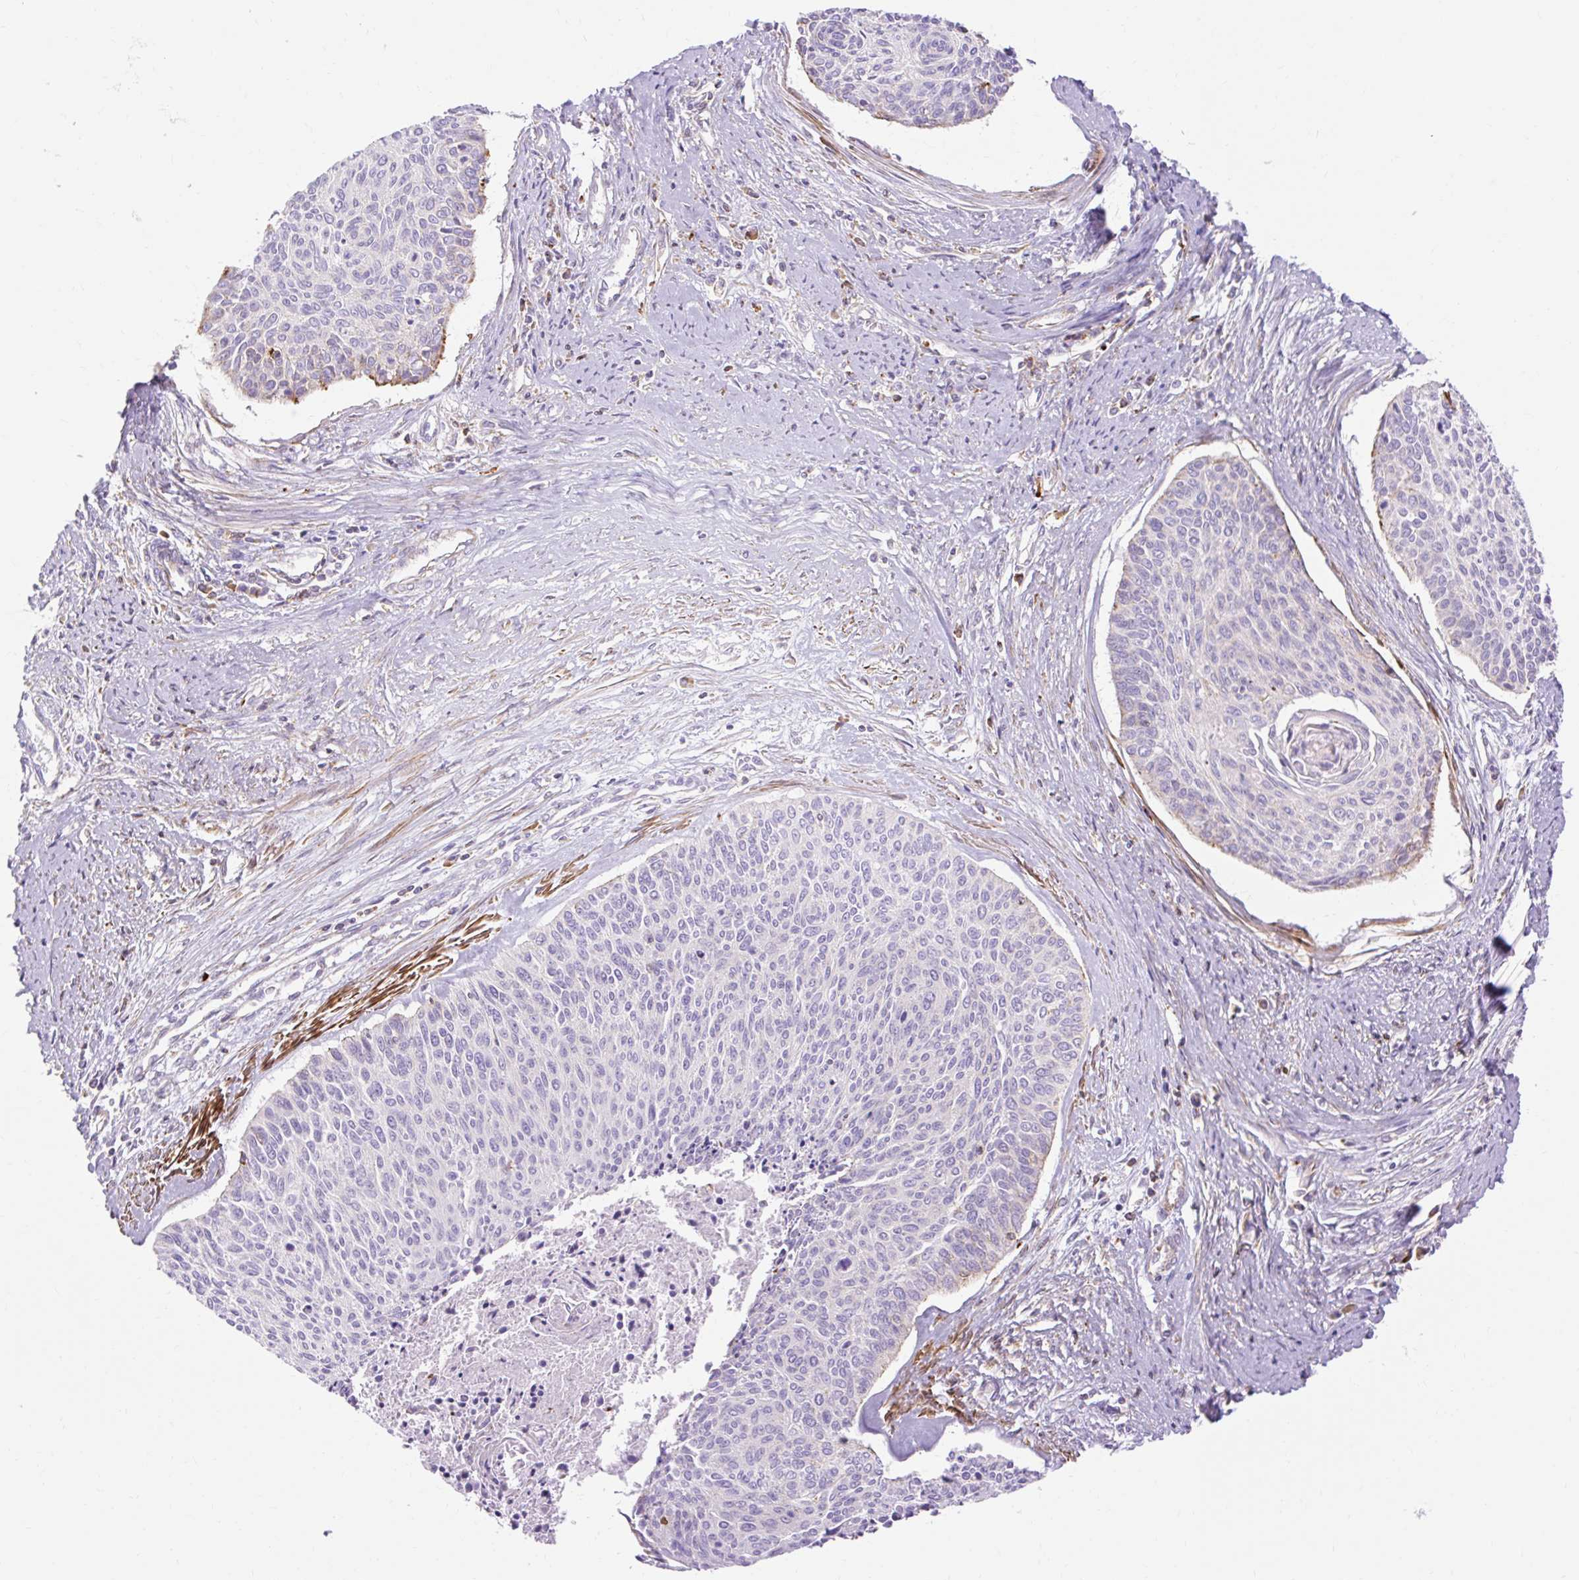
{"staining": {"intensity": "negative", "quantity": "none", "location": "none"}, "tissue": "cervical cancer", "cell_type": "Tumor cells", "image_type": "cancer", "snomed": [{"axis": "morphology", "description": "Squamous cell carcinoma, NOS"}, {"axis": "topography", "description": "Cervix"}], "caption": "Immunohistochemistry histopathology image of neoplastic tissue: cervical squamous cell carcinoma stained with DAB reveals no significant protein staining in tumor cells.", "gene": "CORO7-PAM16", "patient": {"sex": "female", "age": 55}}